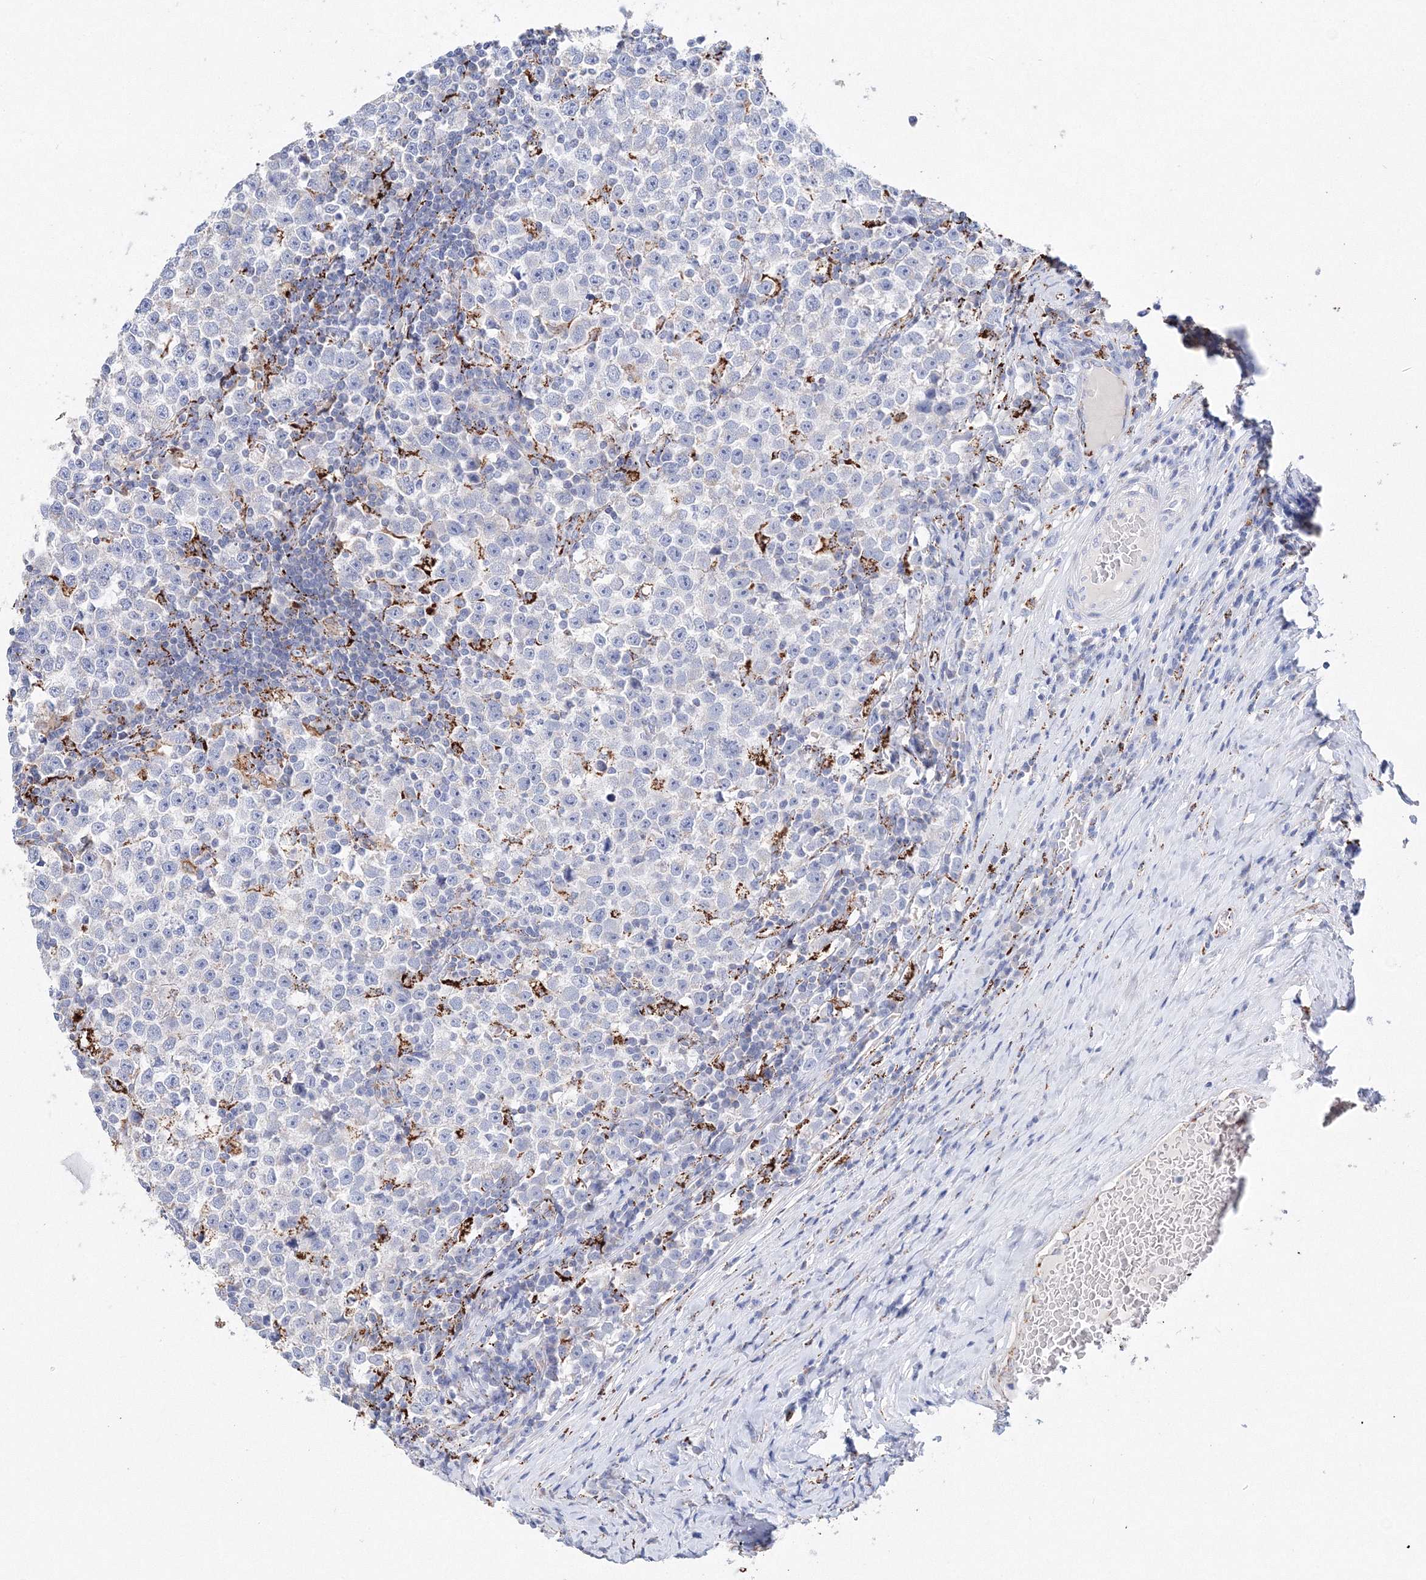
{"staining": {"intensity": "negative", "quantity": "none", "location": "none"}, "tissue": "testis cancer", "cell_type": "Tumor cells", "image_type": "cancer", "snomed": [{"axis": "morphology", "description": "Normal tissue, NOS"}, {"axis": "morphology", "description": "Seminoma, NOS"}, {"axis": "topography", "description": "Testis"}], "caption": "A photomicrograph of human testis cancer (seminoma) is negative for staining in tumor cells.", "gene": "MERTK", "patient": {"sex": "male", "age": 43}}